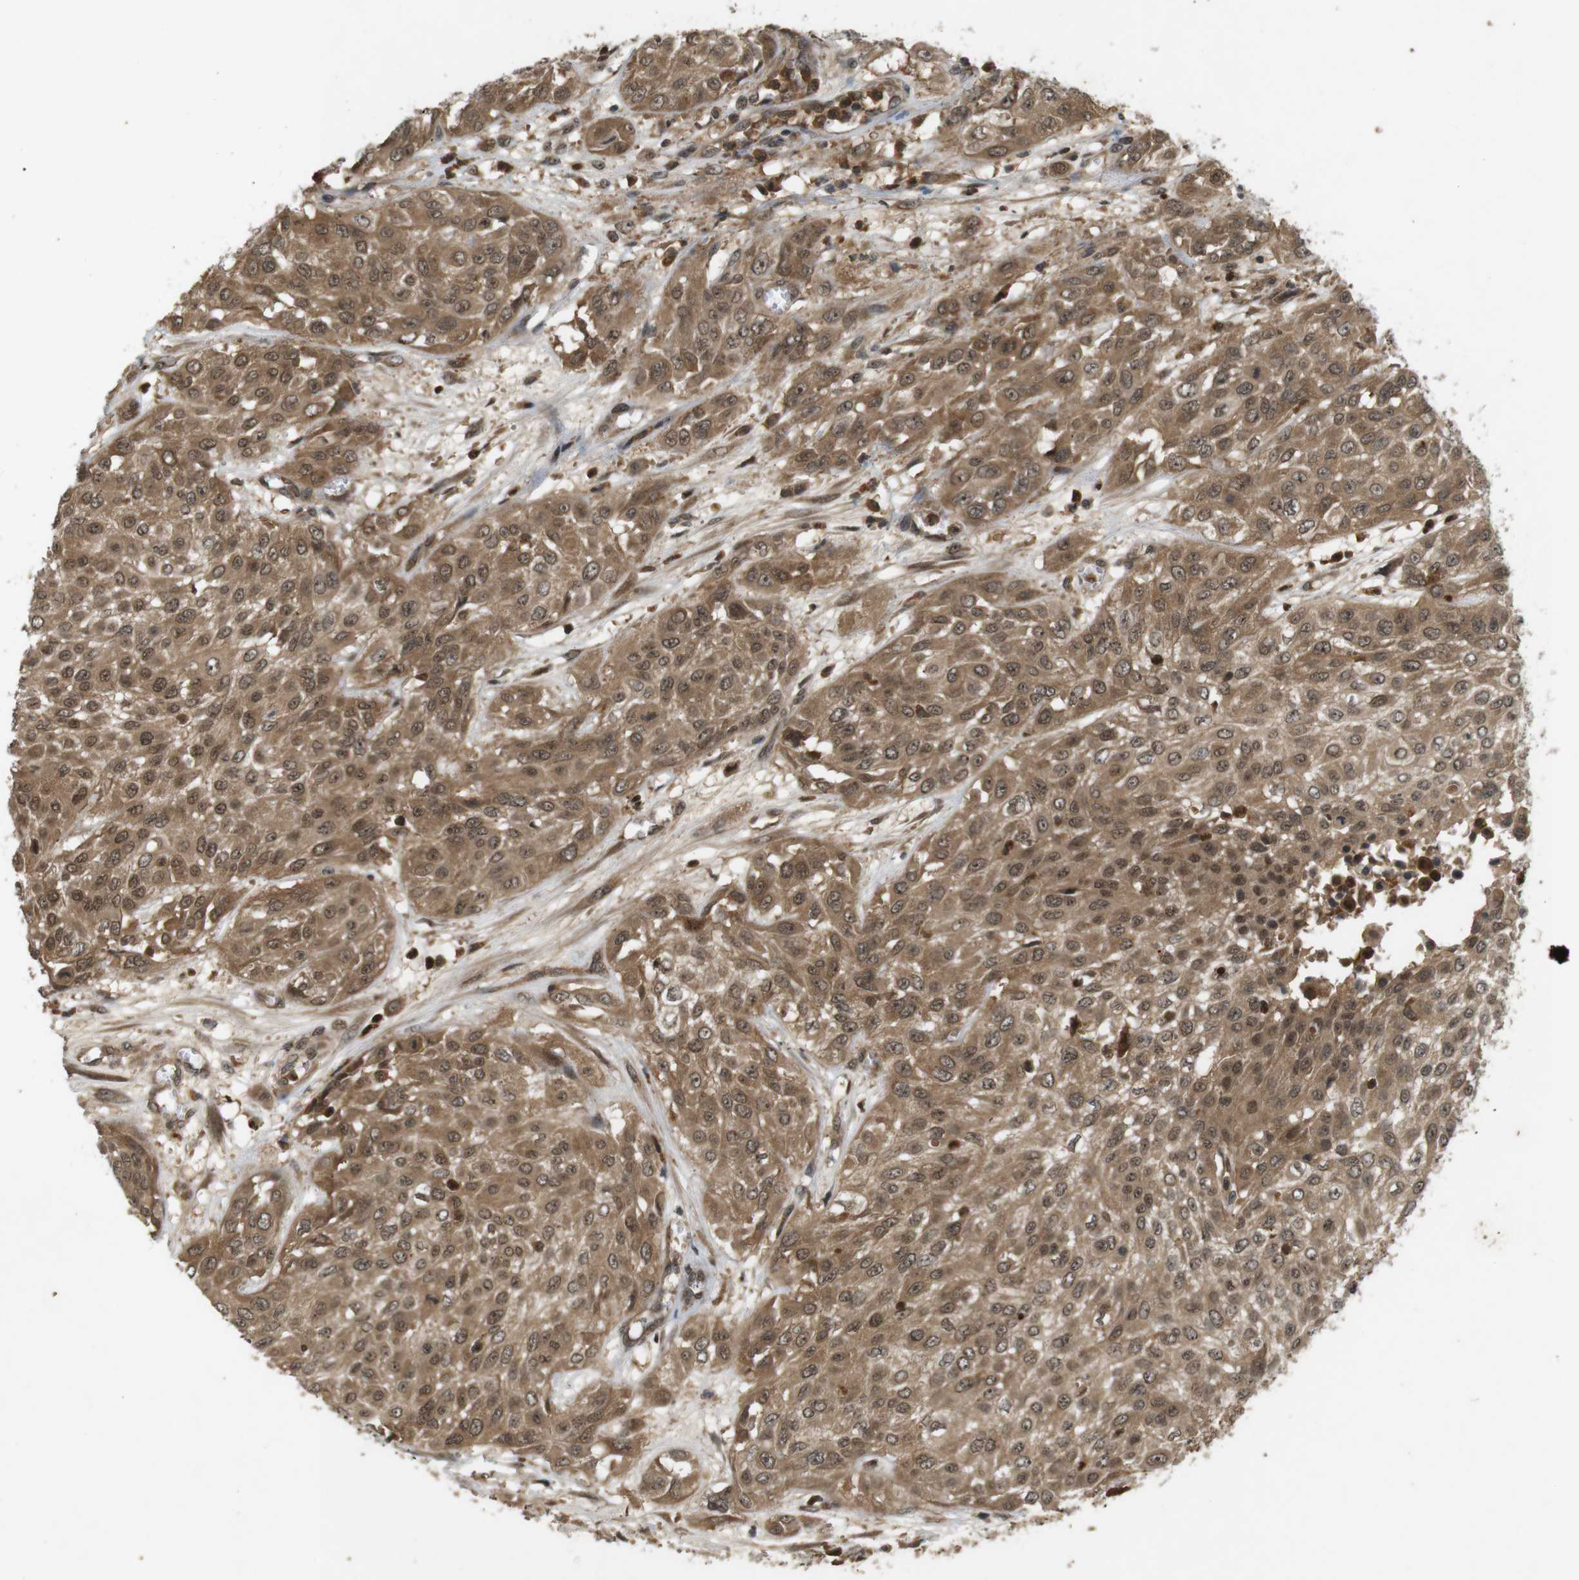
{"staining": {"intensity": "moderate", "quantity": ">75%", "location": "cytoplasmic/membranous,nuclear"}, "tissue": "urothelial cancer", "cell_type": "Tumor cells", "image_type": "cancer", "snomed": [{"axis": "morphology", "description": "Urothelial carcinoma, High grade"}, {"axis": "topography", "description": "Urinary bladder"}], "caption": "Tumor cells show medium levels of moderate cytoplasmic/membranous and nuclear expression in approximately >75% of cells in urothelial cancer. (brown staining indicates protein expression, while blue staining denotes nuclei).", "gene": "NFKBIE", "patient": {"sex": "male", "age": 57}}